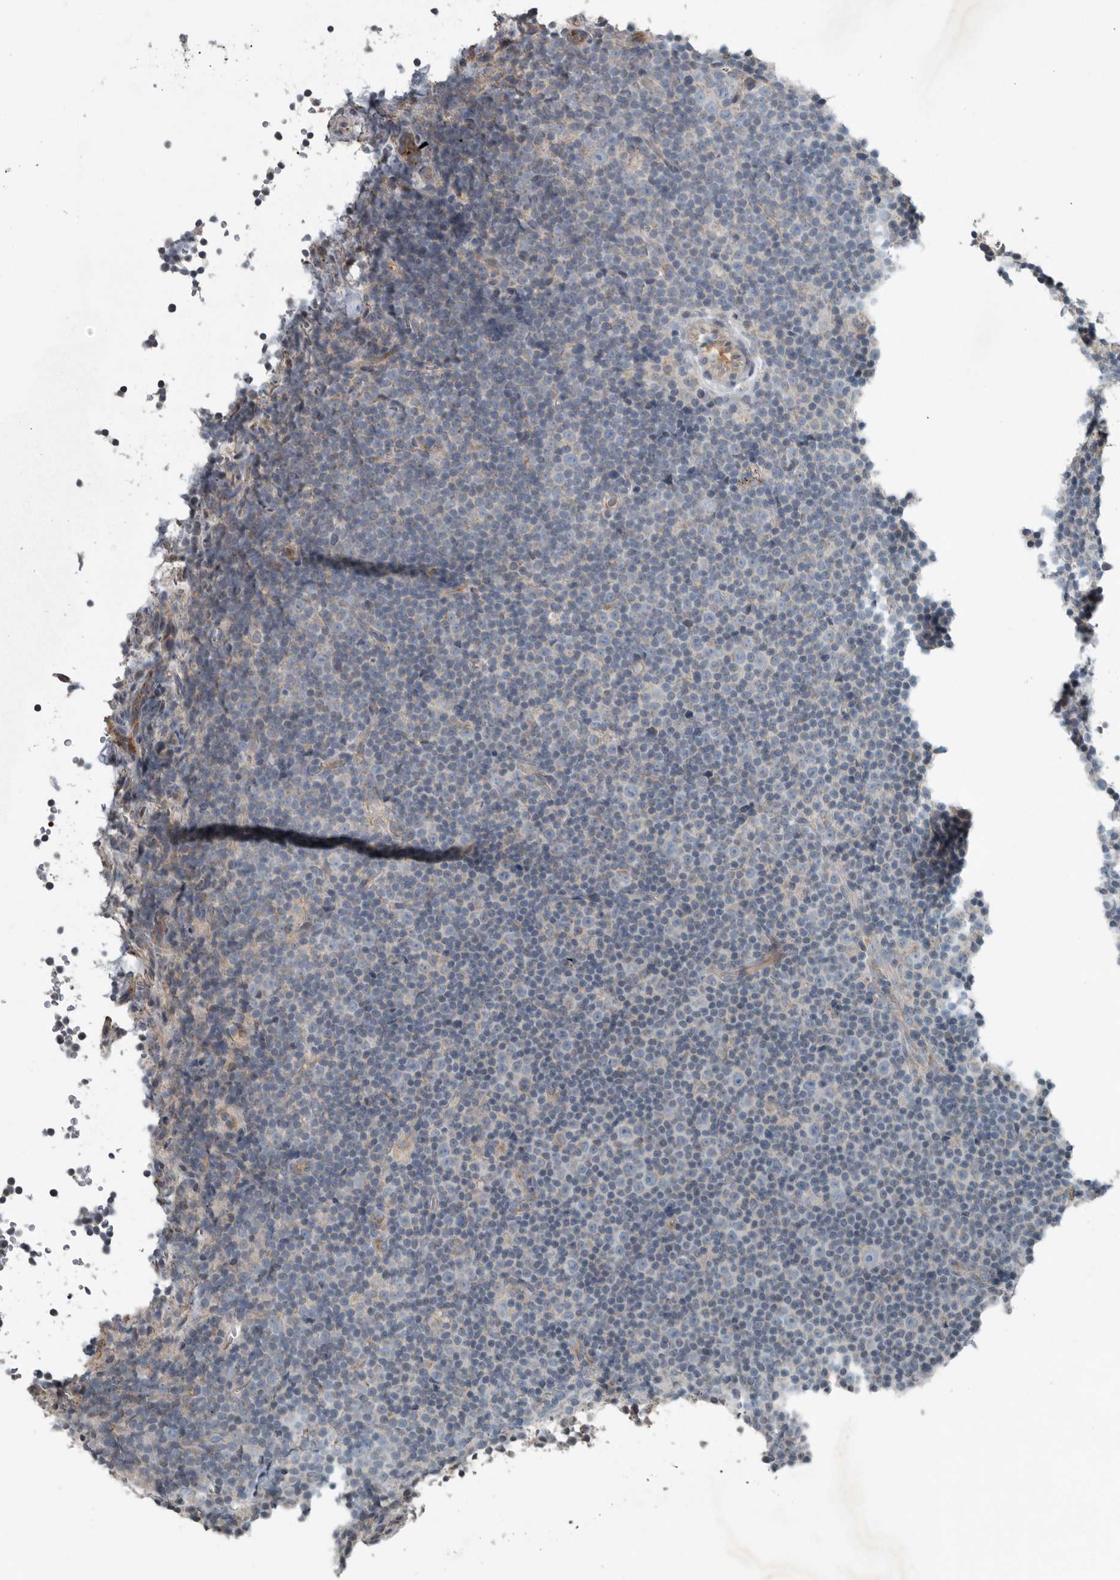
{"staining": {"intensity": "negative", "quantity": "none", "location": "none"}, "tissue": "lymphoma", "cell_type": "Tumor cells", "image_type": "cancer", "snomed": [{"axis": "morphology", "description": "Malignant lymphoma, non-Hodgkin's type, Low grade"}, {"axis": "topography", "description": "Lymph node"}], "caption": "Lymphoma was stained to show a protein in brown. There is no significant expression in tumor cells. (Stains: DAB immunohistochemistry (IHC) with hematoxylin counter stain, Microscopy: brightfield microscopy at high magnification).", "gene": "MPP3", "patient": {"sex": "female", "age": 67}}